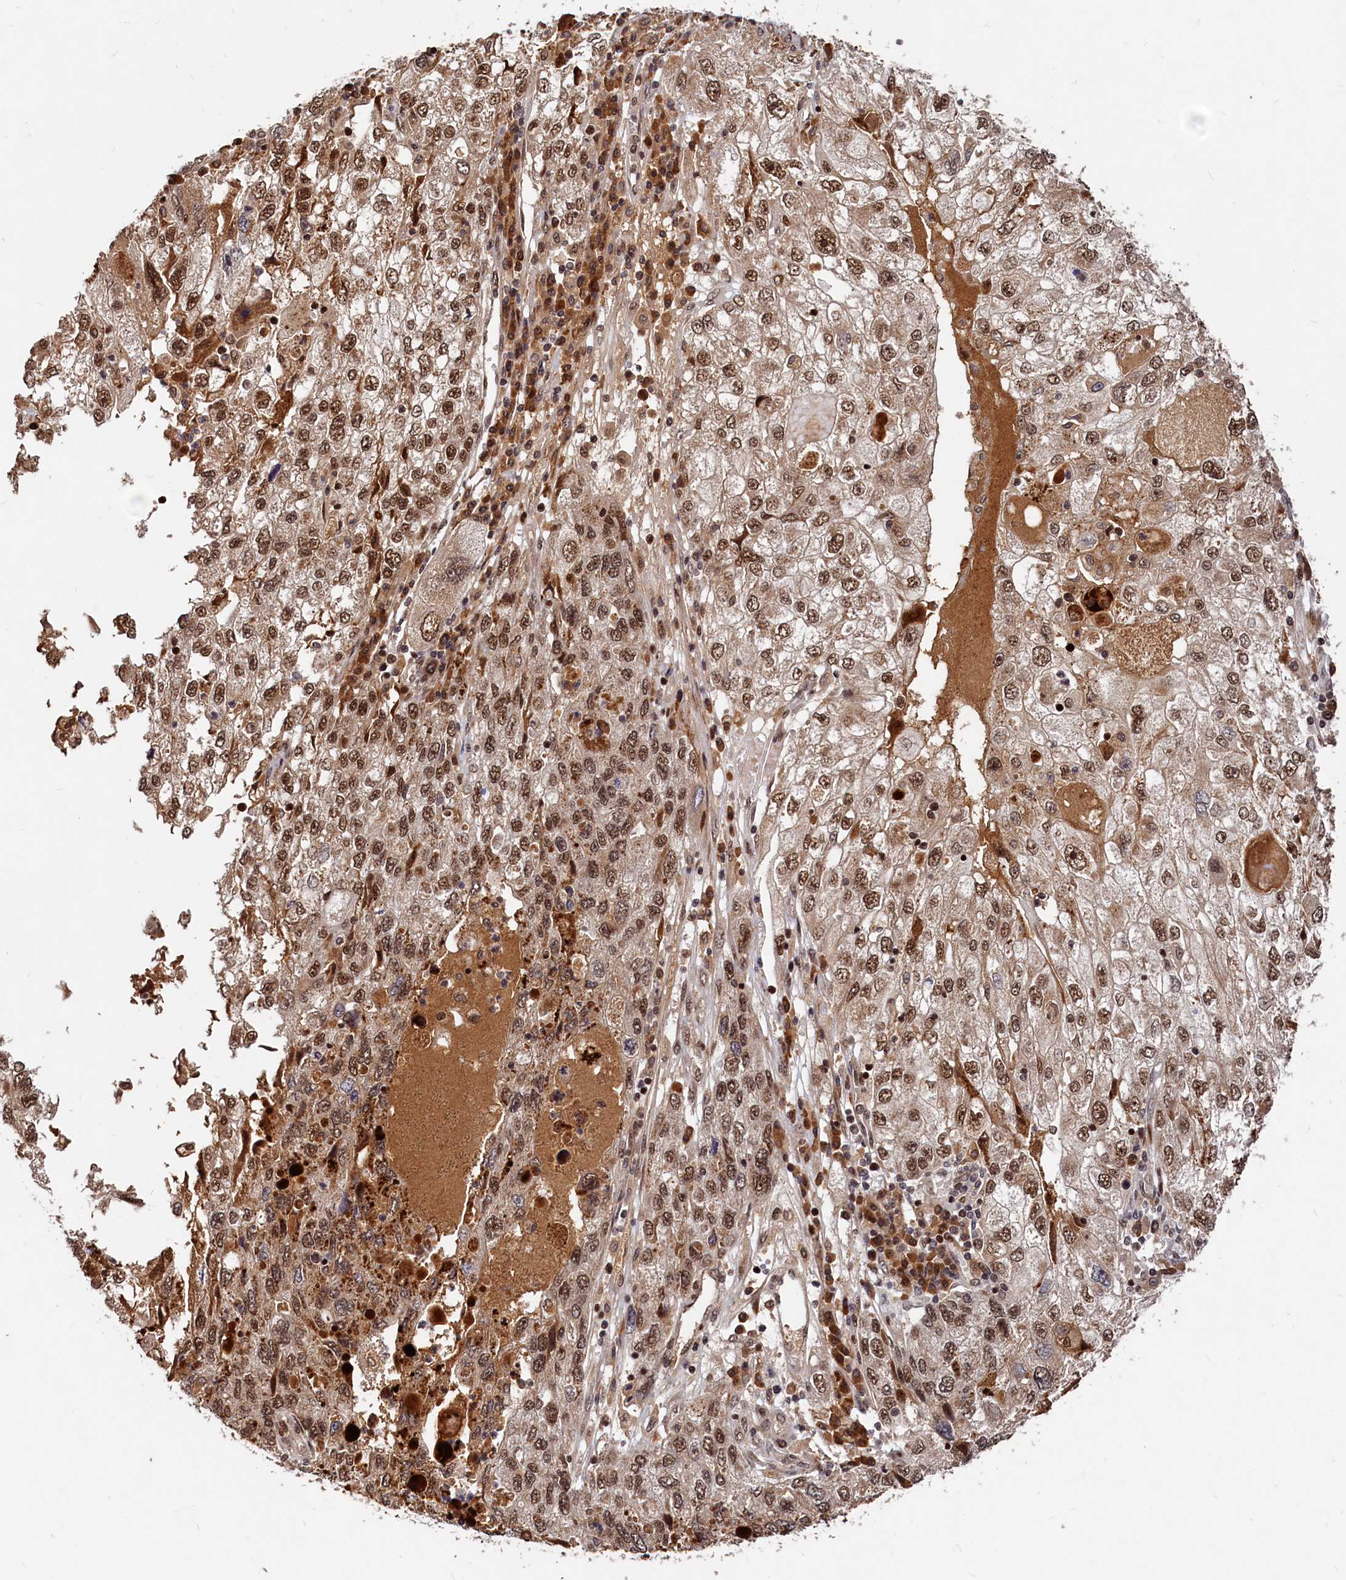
{"staining": {"intensity": "moderate", "quantity": ">75%", "location": "nuclear"}, "tissue": "endometrial cancer", "cell_type": "Tumor cells", "image_type": "cancer", "snomed": [{"axis": "morphology", "description": "Adenocarcinoma, NOS"}, {"axis": "topography", "description": "Endometrium"}], "caption": "A medium amount of moderate nuclear positivity is seen in about >75% of tumor cells in endometrial adenocarcinoma tissue. Ihc stains the protein of interest in brown and the nuclei are stained blue.", "gene": "TRAPPC4", "patient": {"sex": "female", "age": 49}}